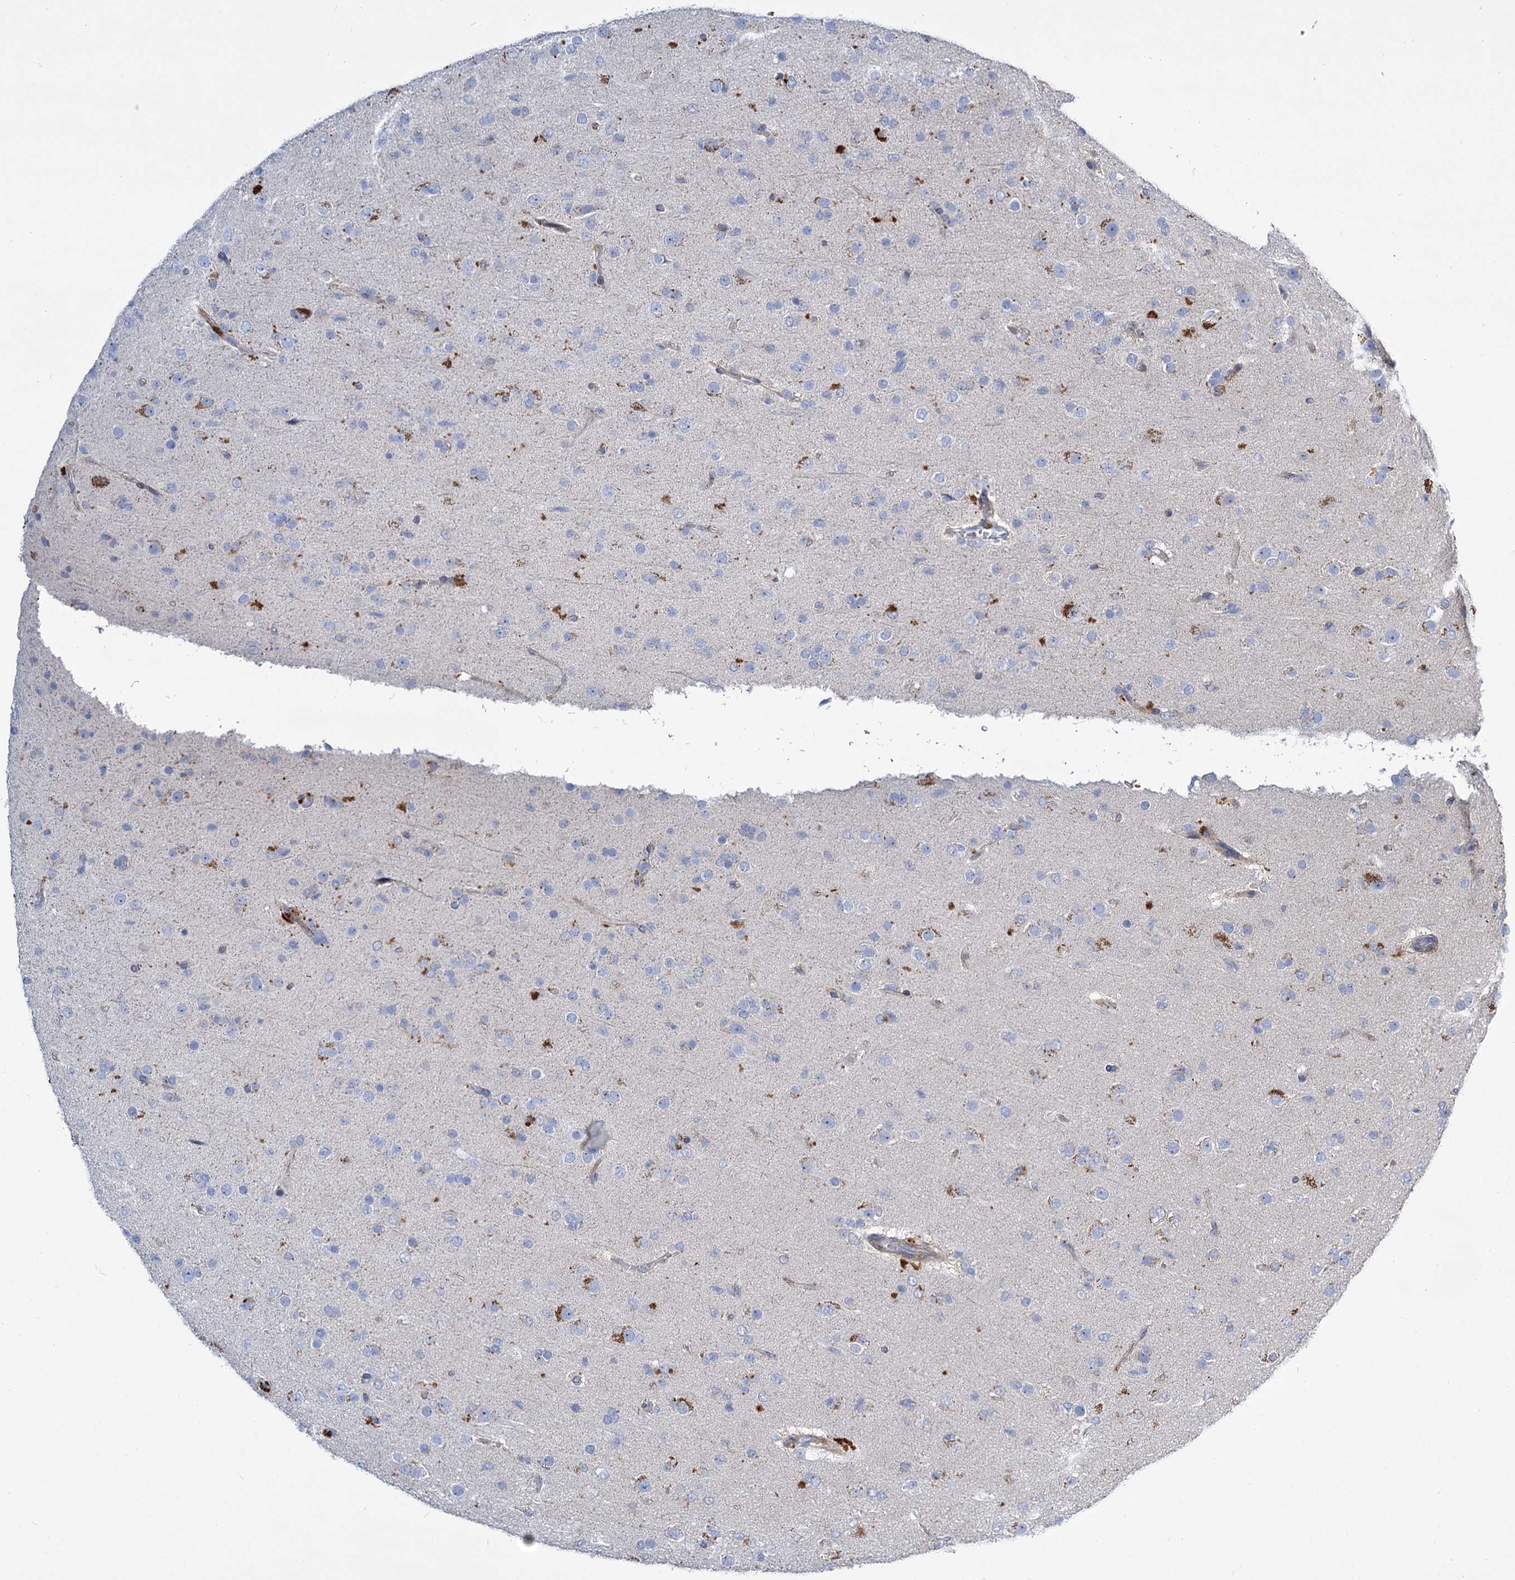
{"staining": {"intensity": "negative", "quantity": "none", "location": "none"}, "tissue": "glioma", "cell_type": "Tumor cells", "image_type": "cancer", "snomed": [{"axis": "morphology", "description": "Glioma, malignant, Low grade"}, {"axis": "topography", "description": "Brain"}], "caption": "A high-resolution micrograph shows IHC staining of glioma, which displays no significant expression in tumor cells. (Stains: DAB (3,3'-diaminobenzidine) immunohistochemistry (IHC) with hematoxylin counter stain, Microscopy: brightfield microscopy at high magnification).", "gene": "TRIM77", "patient": {"sex": "male", "age": 65}}